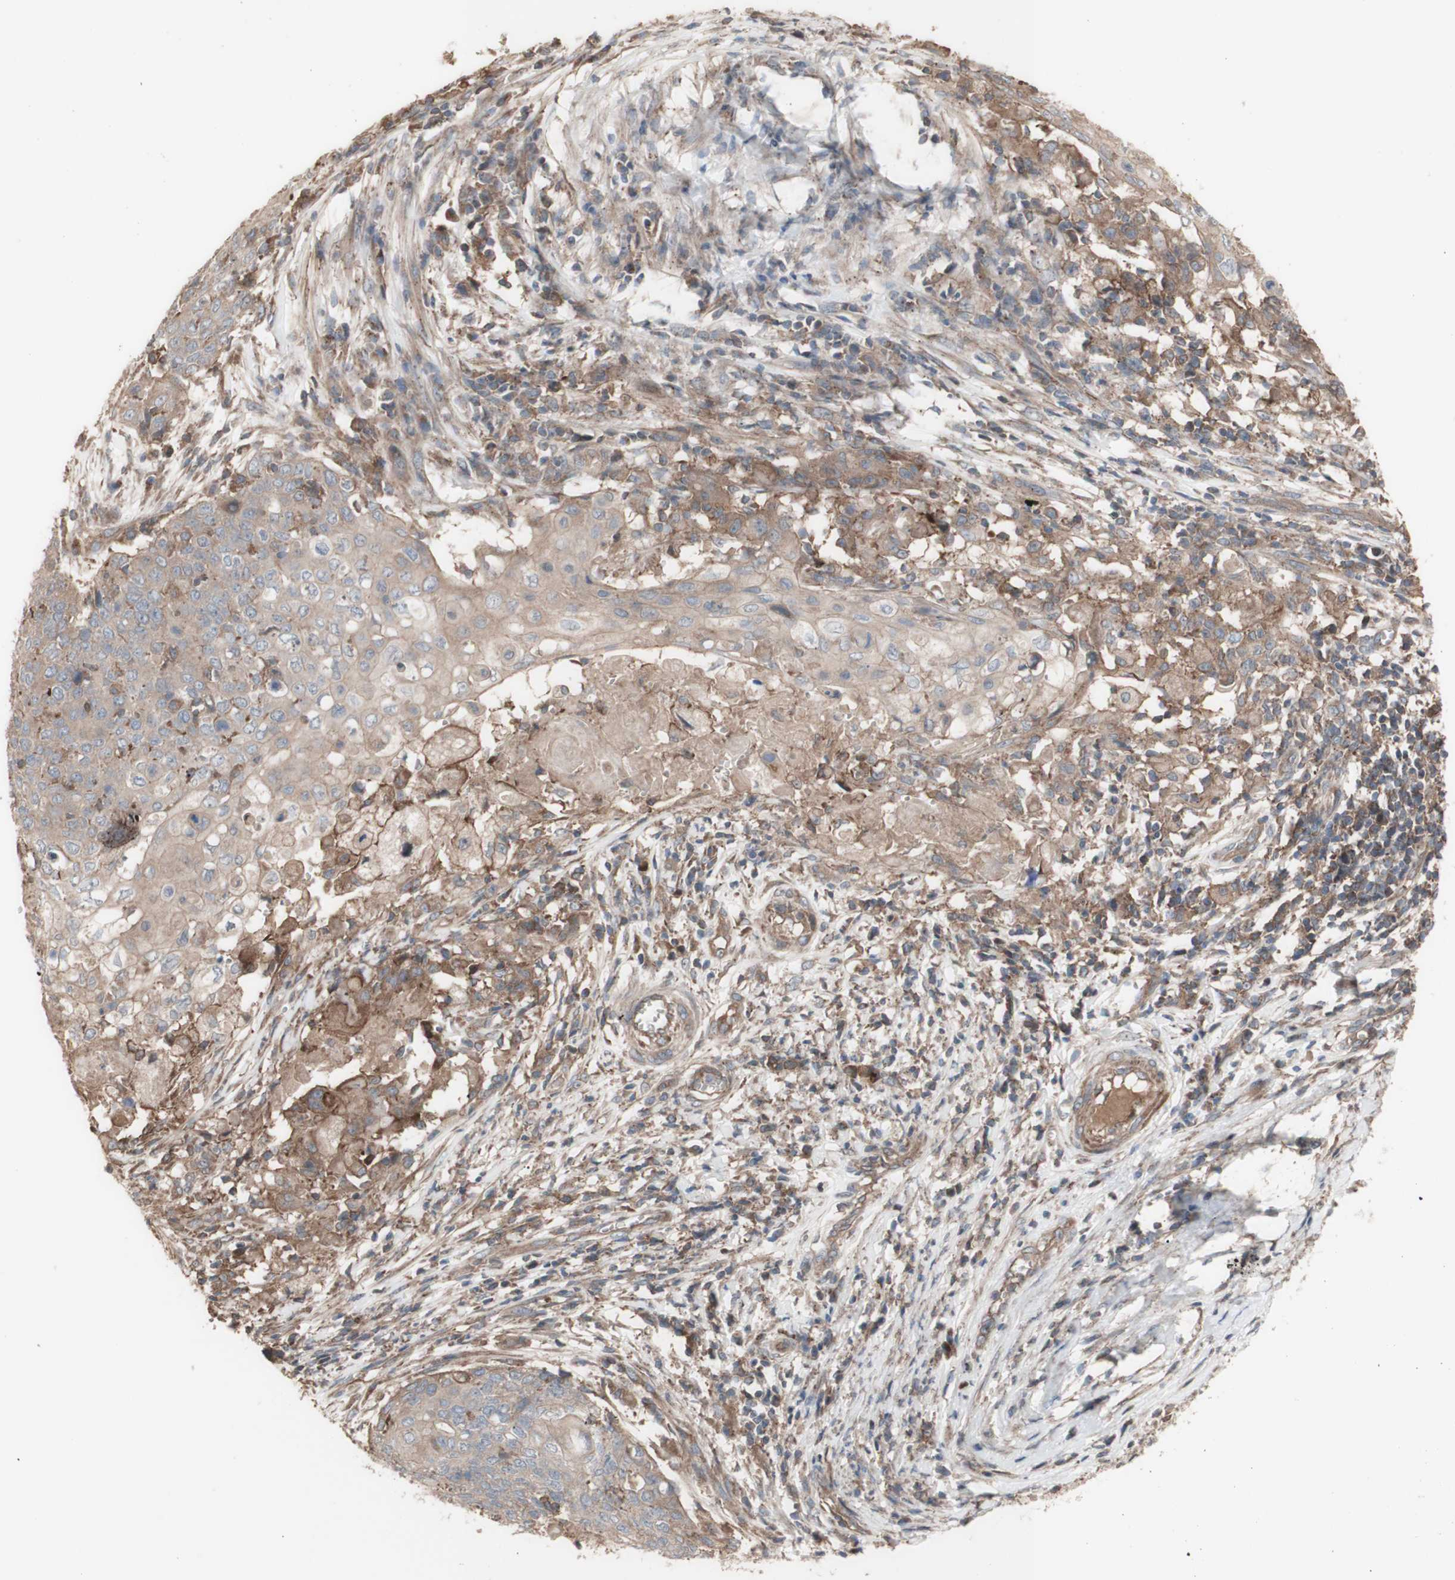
{"staining": {"intensity": "moderate", "quantity": ">75%", "location": "cytoplasmic/membranous"}, "tissue": "cervical cancer", "cell_type": "Tumor cells", "image_type": "cancer", "snomed": [{"axis": "morphology", "description": "Squamous cell carcinoma, NOS"}, {"axis": "topography", "description": "Cervix"}], "caption": "Immunohistochemical staining of human cervical squamous cell carcinoma demonstrates medium levels of moderate cytoplasmic/membranous expression in about >75% of tumor cells. The protein is stained brown, and the nuclei are stained in blue (DAB IHC with brightfield microscopy, high magnification).", "gene": "COPB1", "patient": {"sex": "female", "age": 39}}